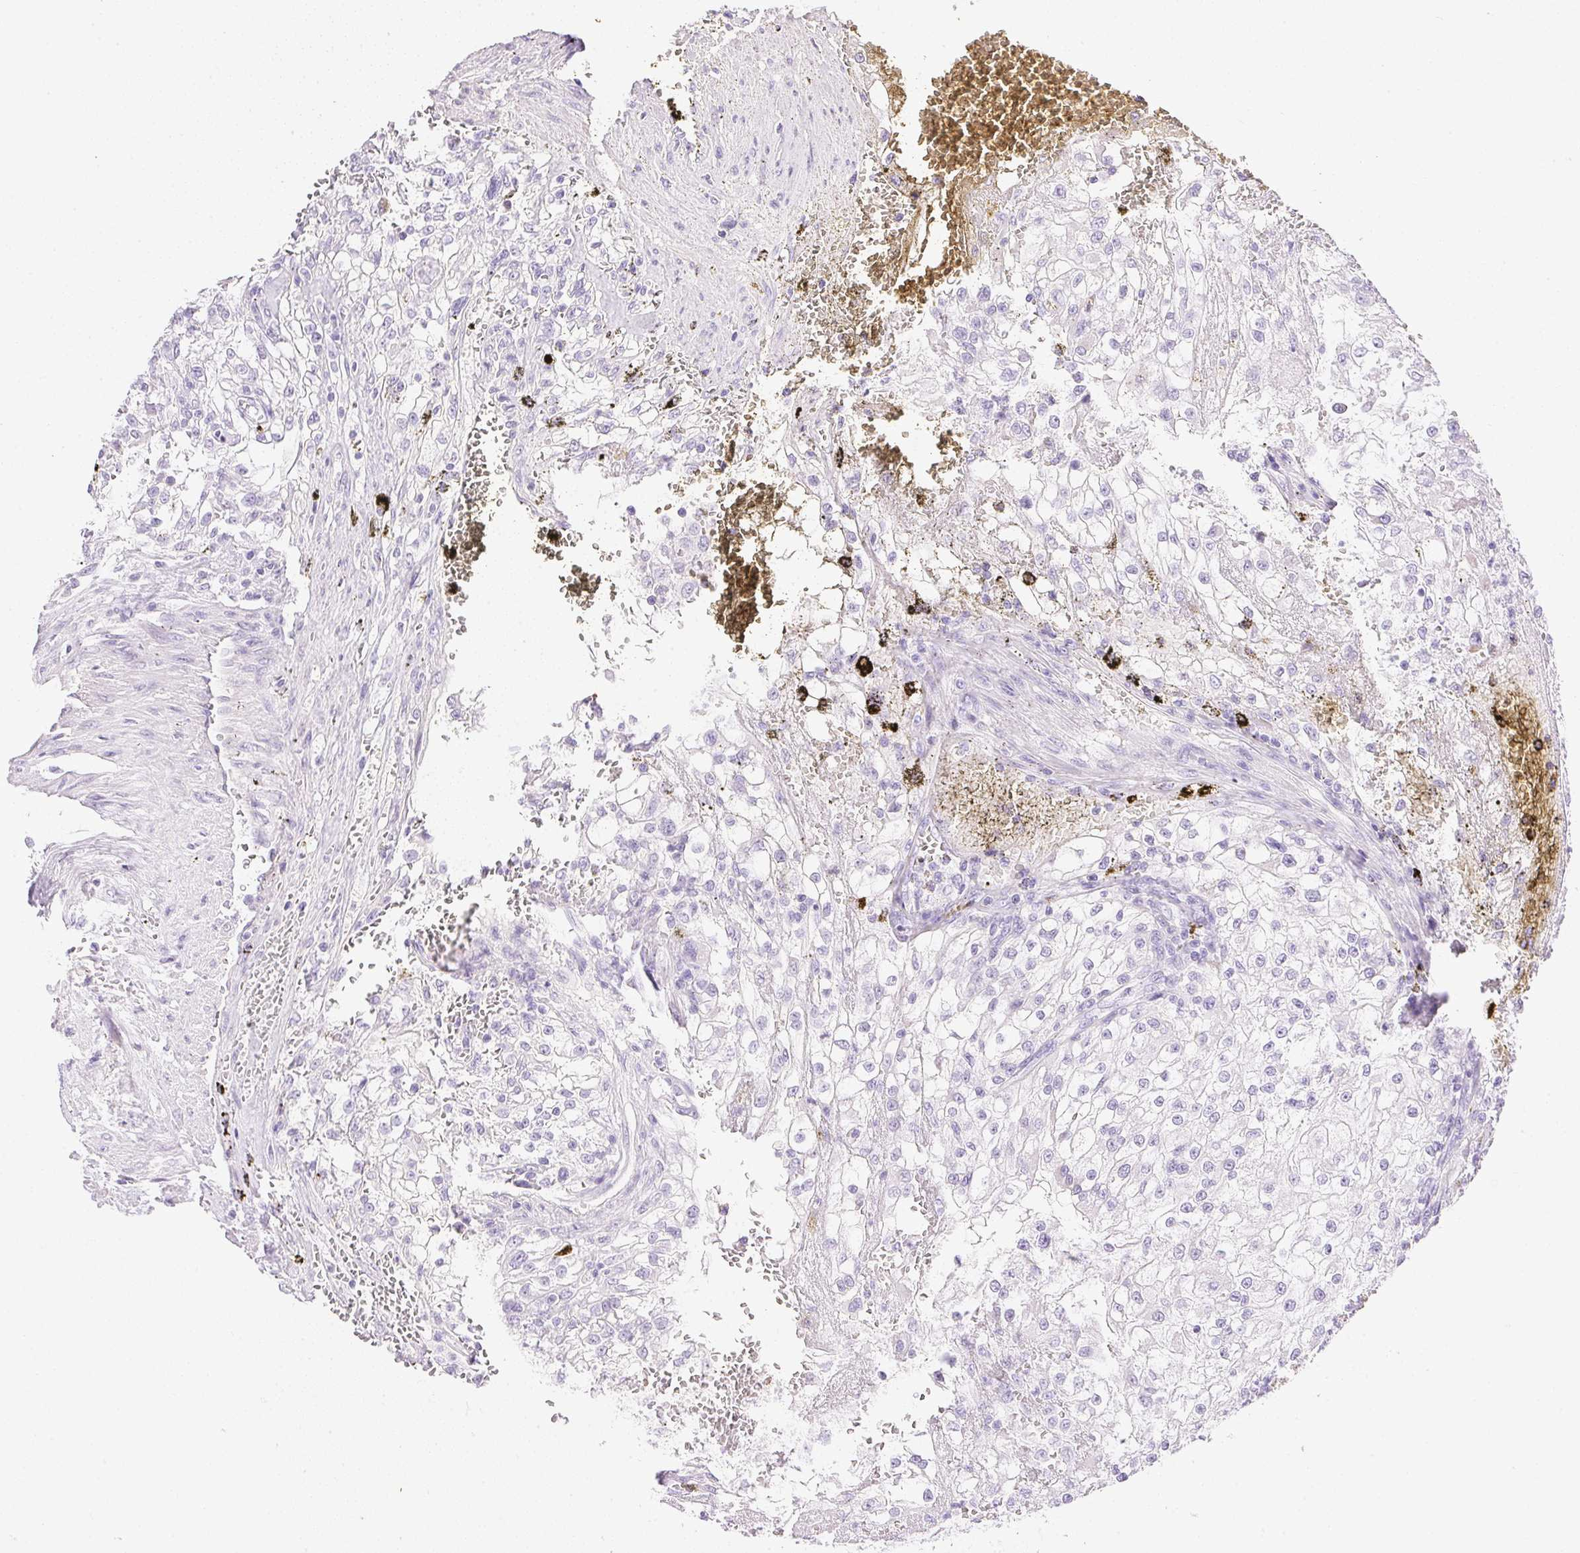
{"staining": {"intensity": "negative", "quantity": "none", "location": "none"}, "tissue": "renal cancer", "cell_type": "Tumor cells", "image_type": "cancer", "snomed": [{"axis": "morphology", "description": "Adenocarcinoma, NOS"}, {"axis": "topography", "description": "Kidney"}], "caption": "Tumor cells show no significant protein expression in renal cancer. (Immunohistochemistry, brightfield microscopy, high magnification).", "gene": "CTRL", "patient": {"sex": "female", "age": 74}}